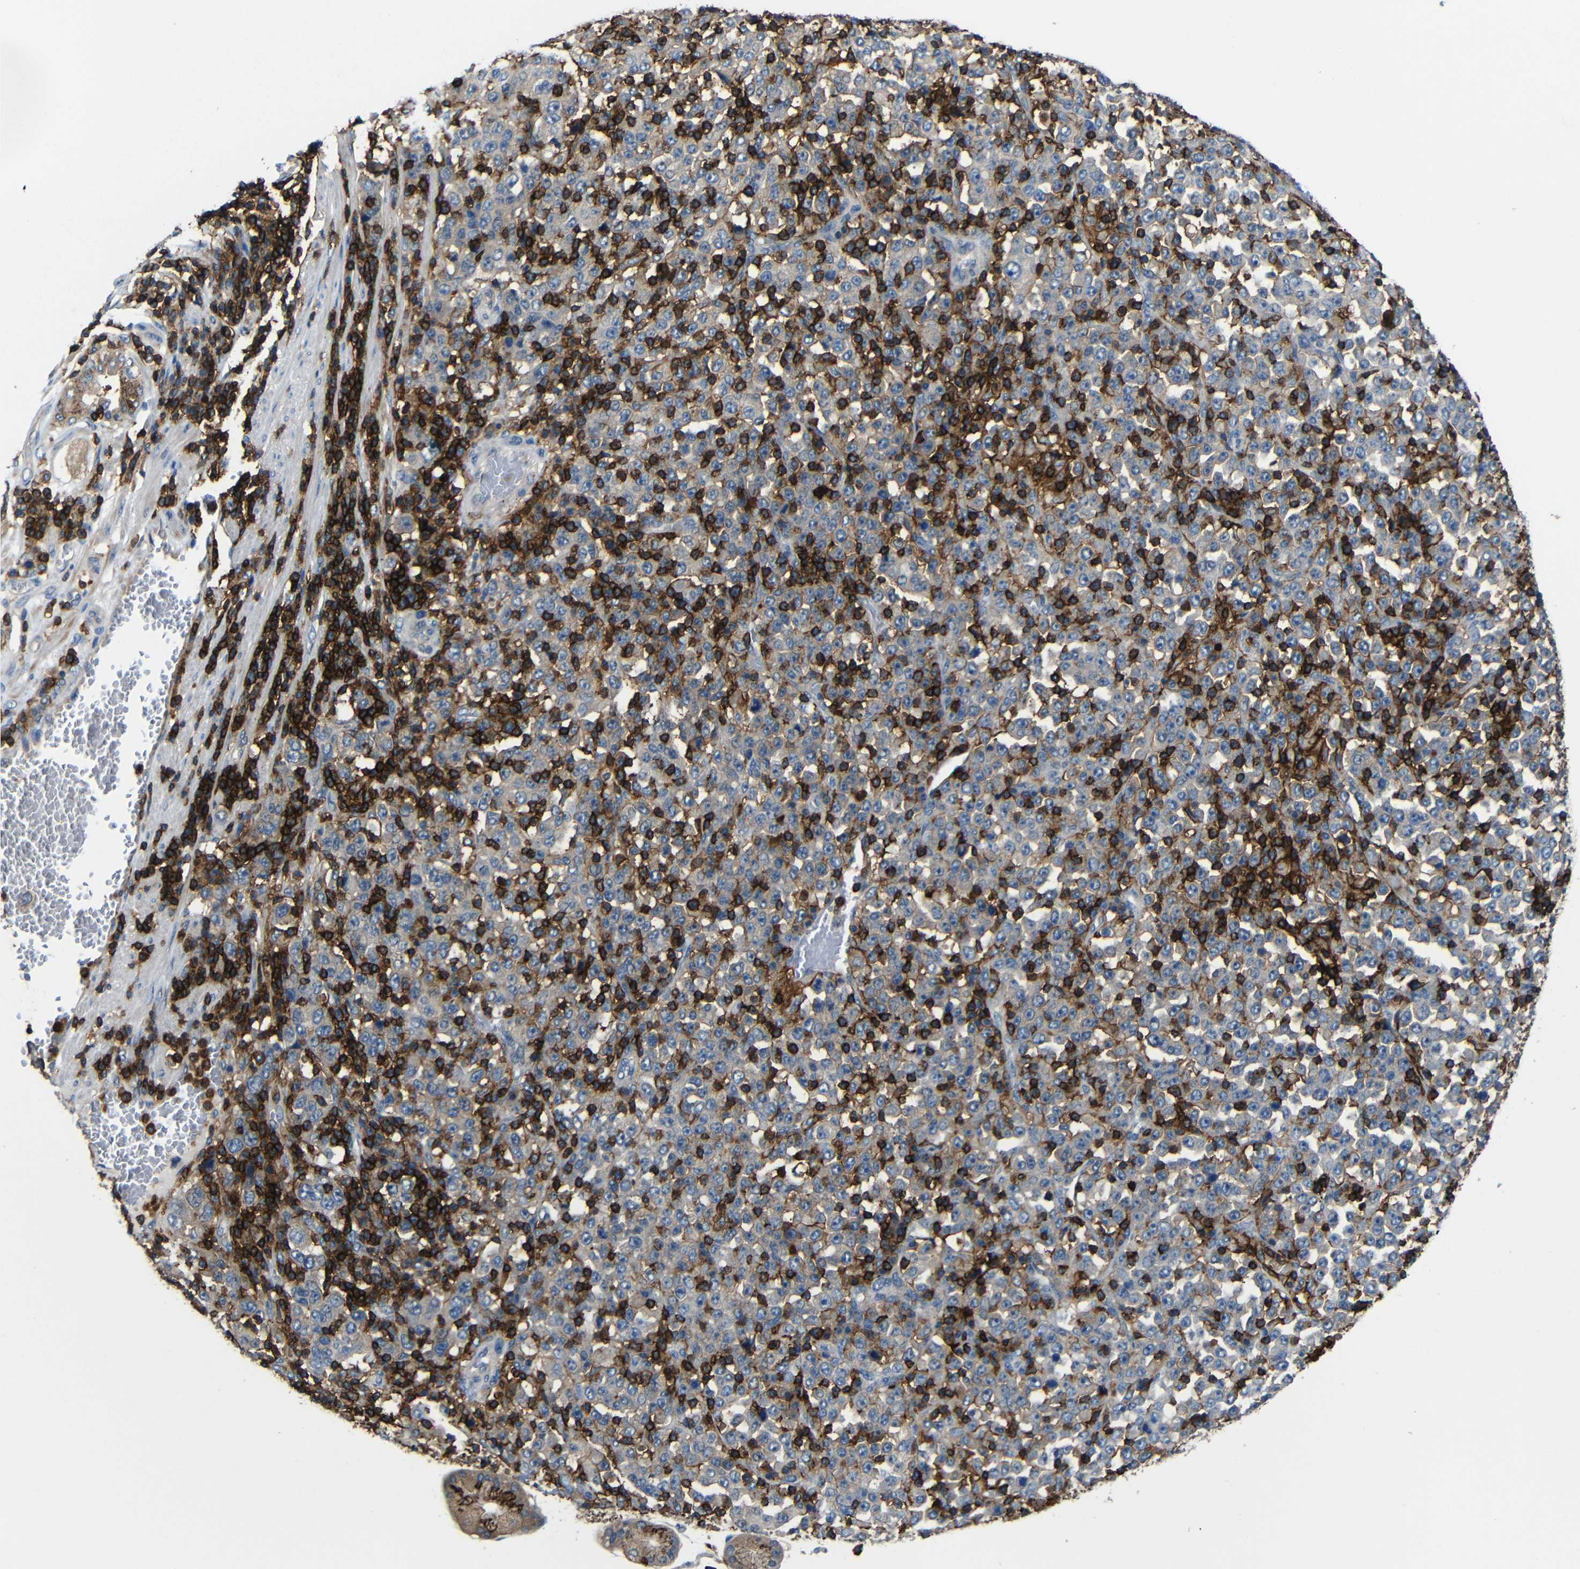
{"staining": {"intensity": "weak", "quantity": "25%-75%", "location": "cytoplasmic/membranous"}, "tissue": "stomach cancer", "cell_type": "Tumor cells", "image_type": "cancer", "snomed": [{"axis": "morphology", "description": "Normal tissue, NOS"}, {"axis": "morphology", "description": "Adenocarcinoma, NOS"}, {"axis": "topography", "description": "Stomach, upper"}, {"axis": "topography", "description": "Stomach"}], "caption": "Adenocarcinoma (stomach) tissue exhibits weak cytoplasmic/membranous staining in about 25%-75% of tumor cells, visualized by immunohistochemistry. The staining was performed using DAB (3,3'-diaminobenzidine), with brown indicating positive protein expression. Nuclei are stained blue with hematoxylin.", "gene": "P2RY12", "patient": {"sex": "male", "age": 59}}